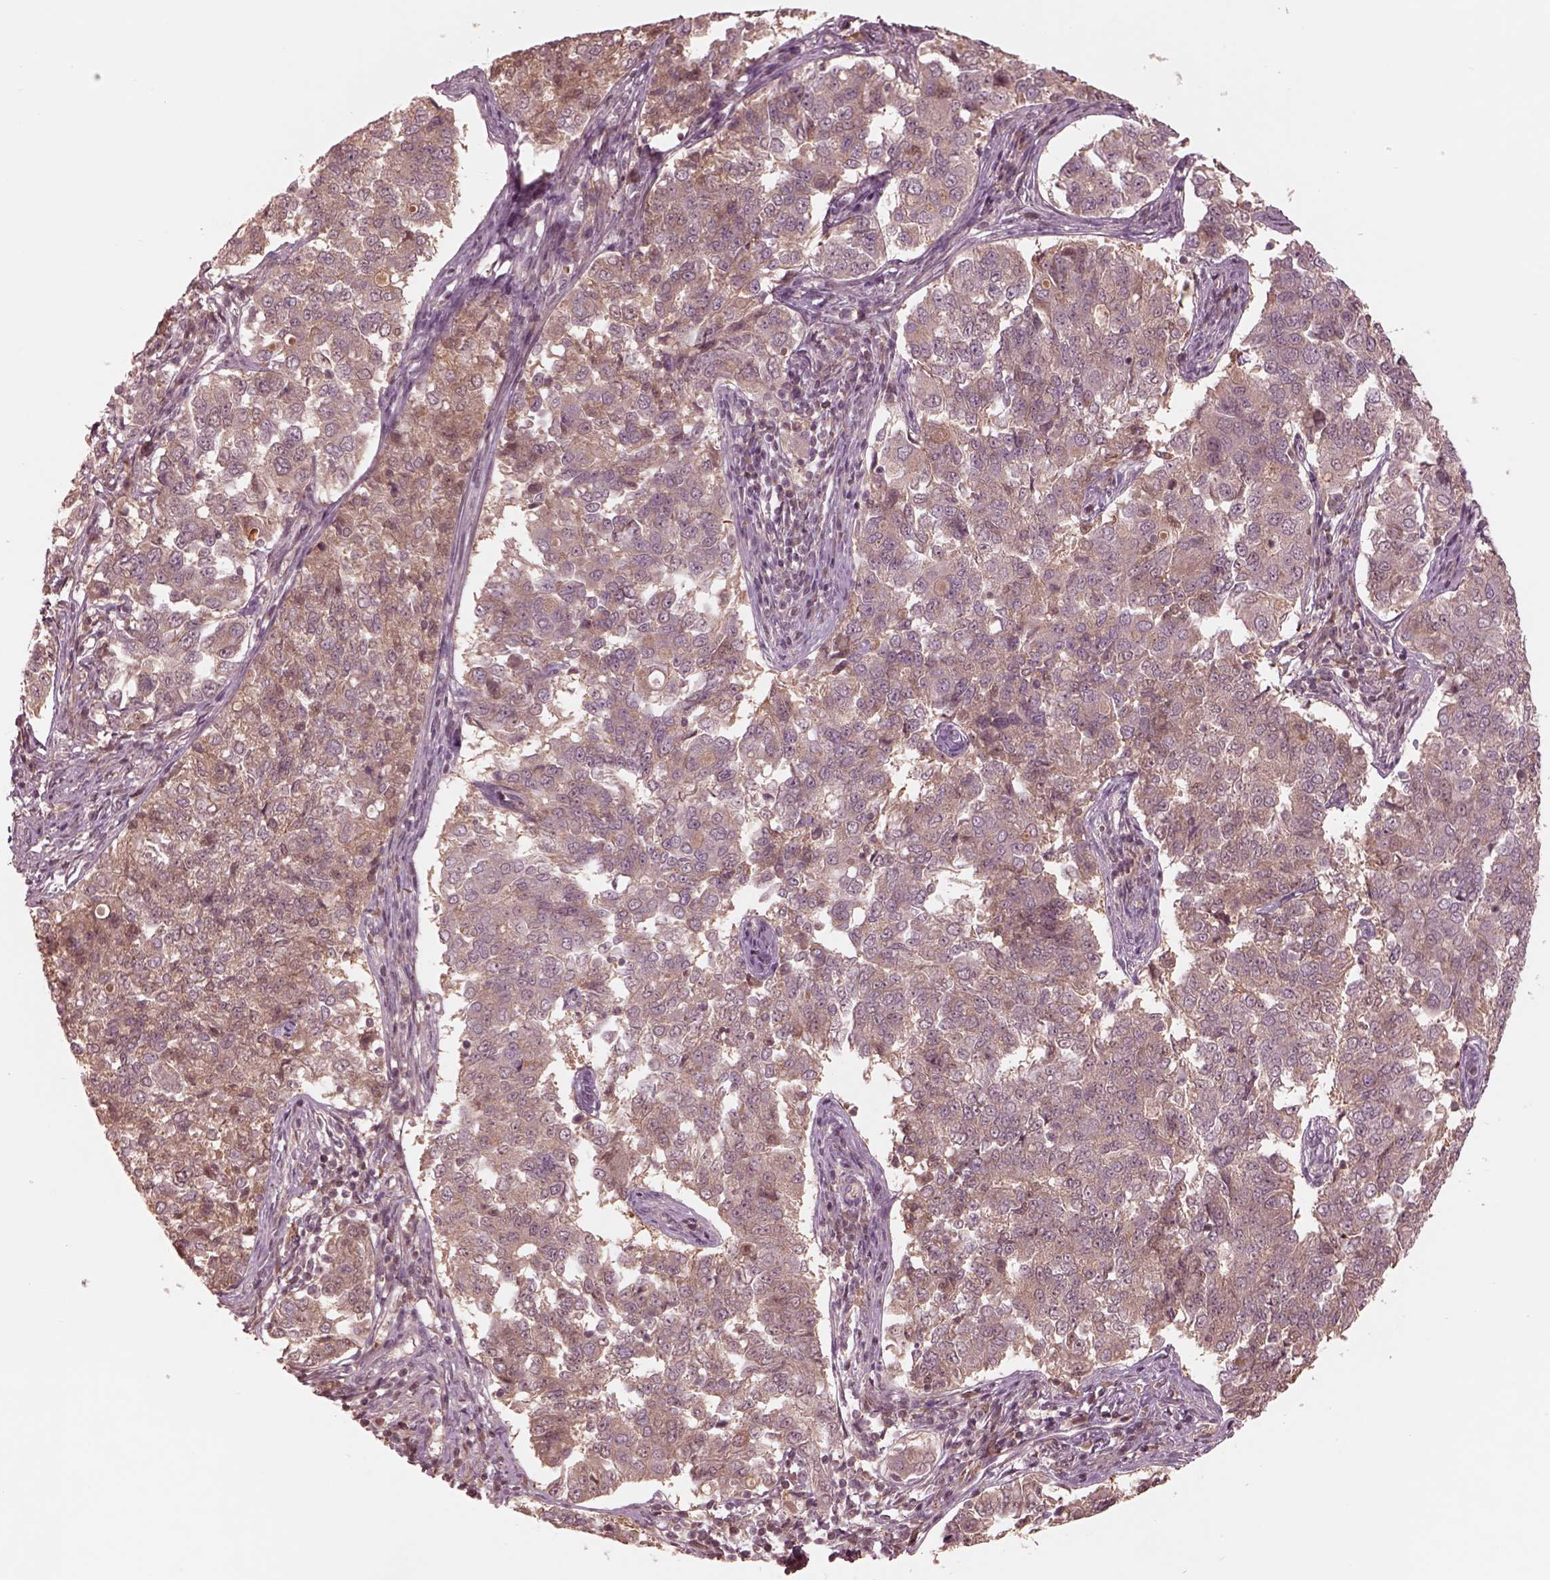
{"staining": {"intensity": "negative", "quantity": "none", "location": "none"}, "tissue": "endometrial cancer", "cell_type": "Tumor cells", "image_type": "cancer", "snomed": [{"axis": "morphology", "description": "Adenocarcinoma, NOS"}, {"axis": "topography", "description": "Endometrium"}], "caption": "Tumor cells show no significant protein positivity in endometrial adenocarcinoma.", "gene": "TF", "patient": {"sex": "female", "age": 43}}